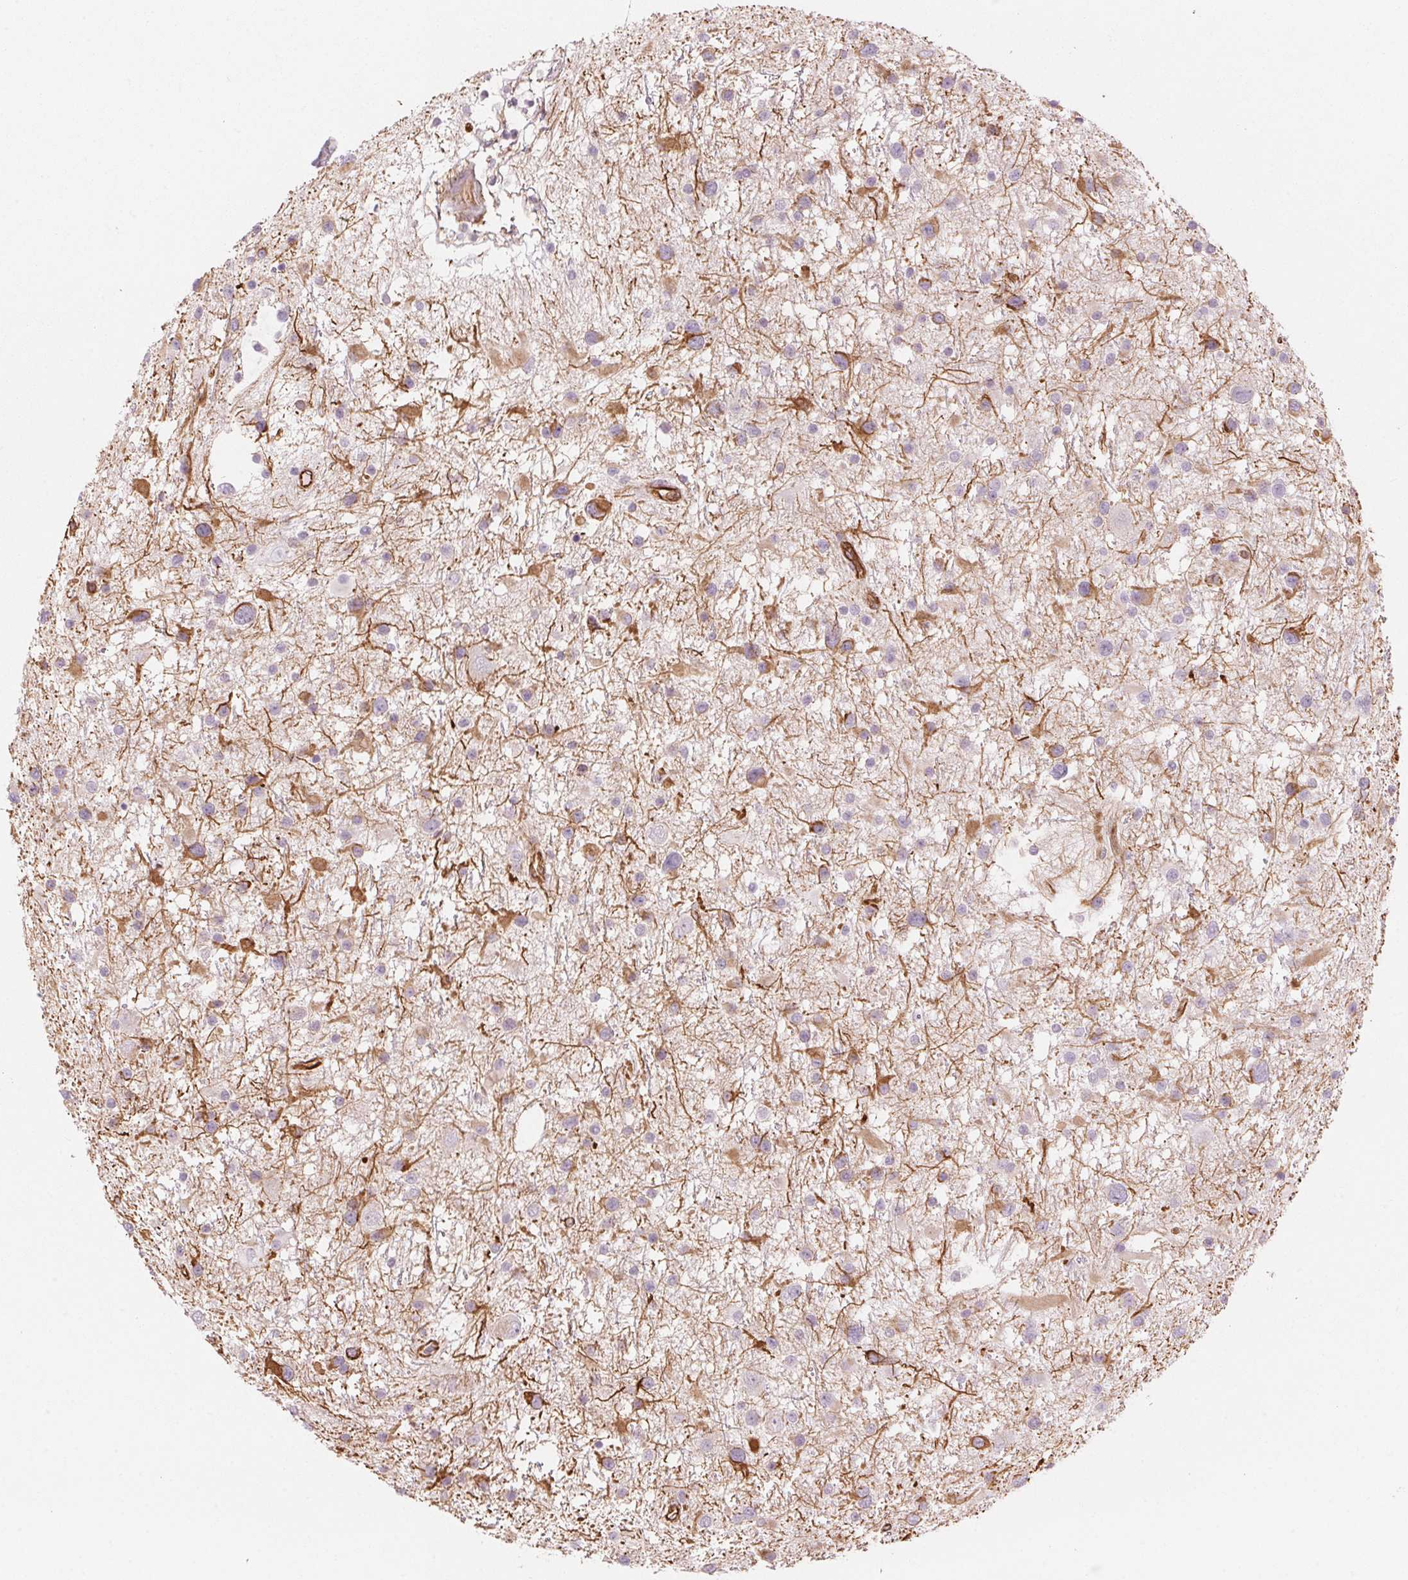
{"staining": {"intensity": "moderate", "quantity": "<25%", "location": "cytoplasmic/membranous"}, "tissue": "glioma", "cell_type": "Tumor cells", "image_type": "cancer", "snomed": [{"axis": "morphology", "description": "Glioma, malignant, Low grade"}, {"axis": "topography", "description": "Brain"}], "caption": "Protein positivity by IHC reveals moderate cytoplasmic/membranous expression in approximately <25% of tumor cells in malignant low-grade glioma. Immunohistochemistry (ihc) stains the protein in brown and the nuclei are stained blue.", "gene": "CLPS", "patient": {"sex": "female", "age": 32}}